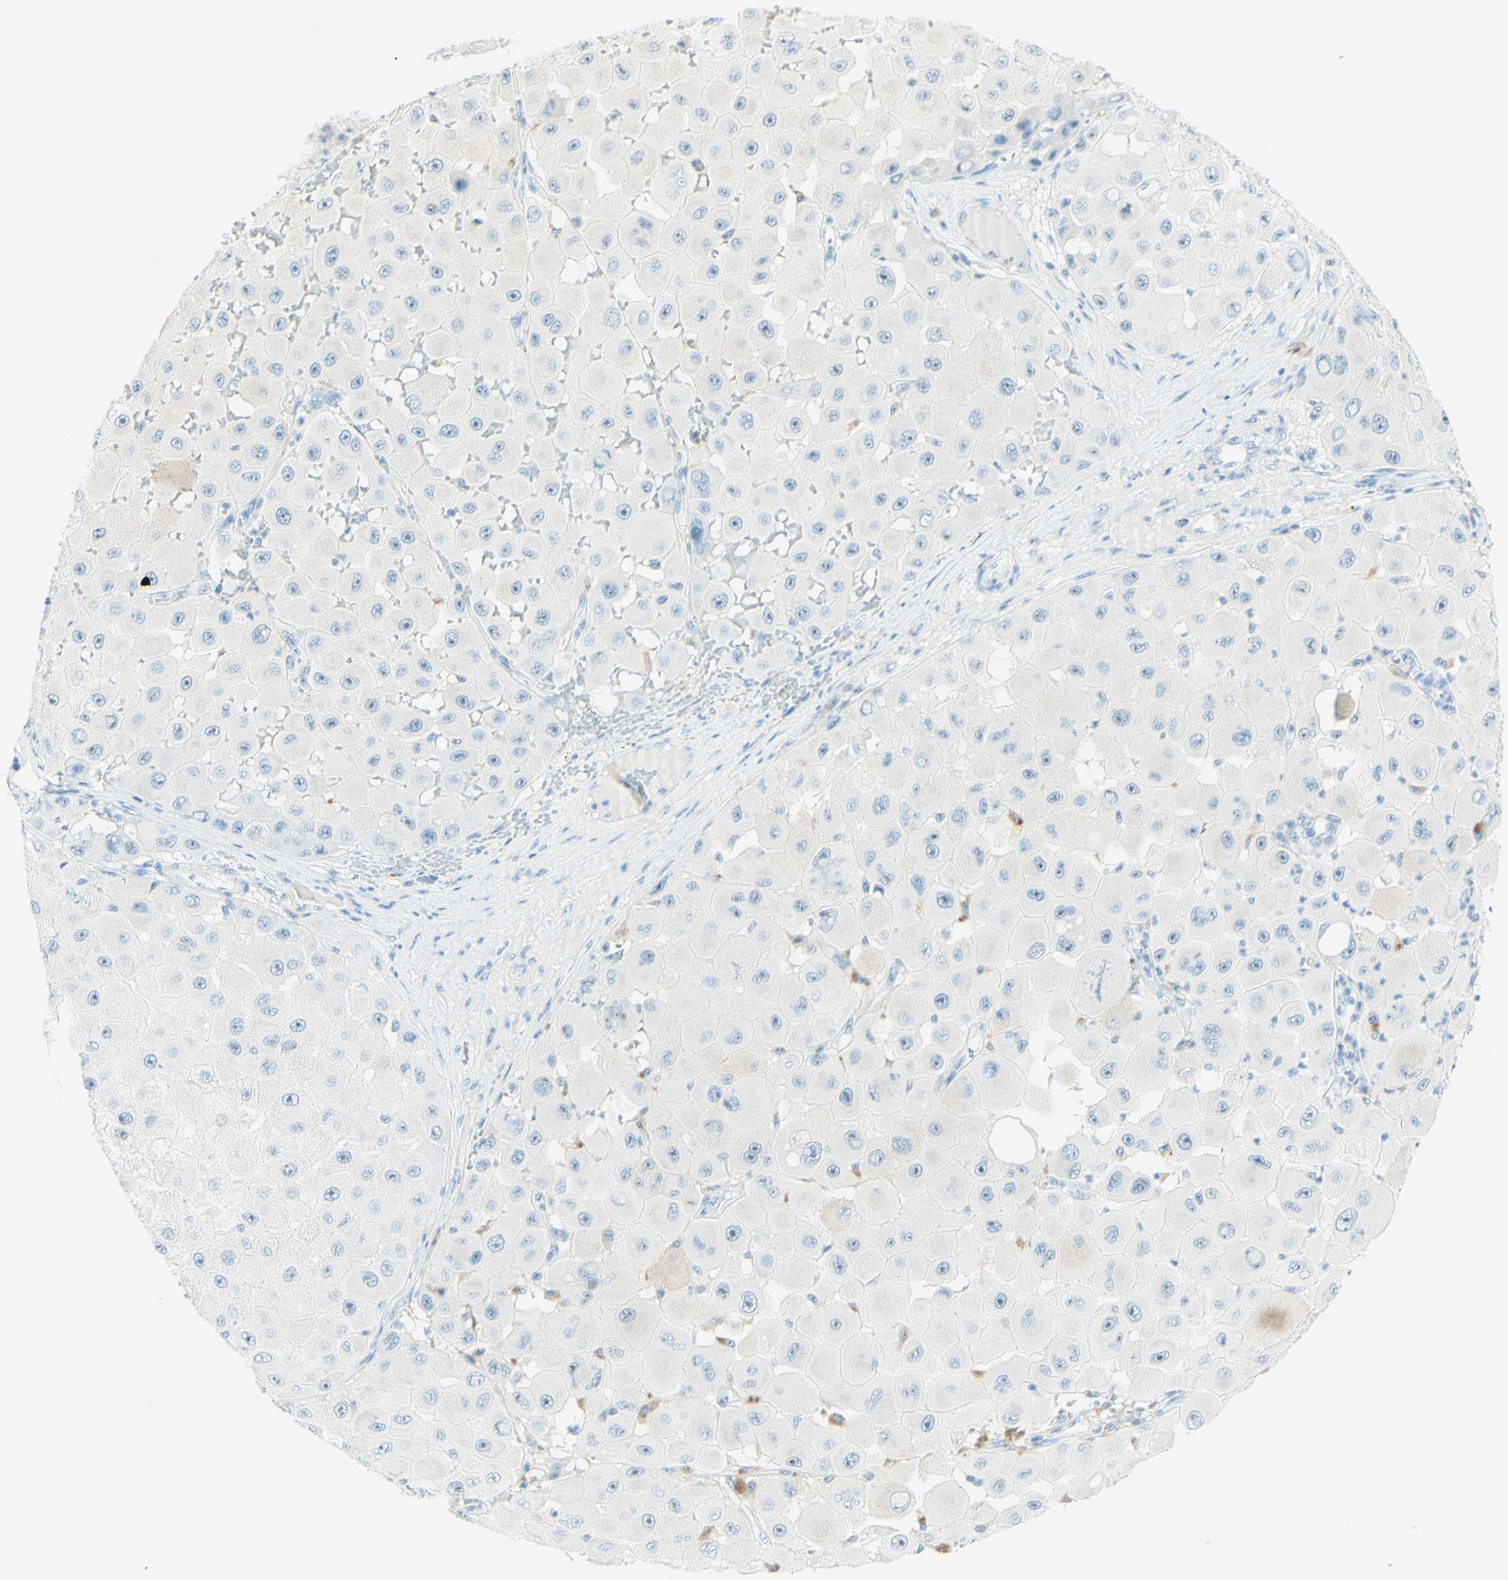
{"staining": {"intensity": "negative", "quantity": "none", "location": "none"}, "tissue": "melanoma", "cell_type": "Tumor cells", "image_type": "cancer", "snomed": [{"axis": "morphology", "description": "Malignant melanoma, NOS"}, {"axis": "topography", "description": "Skin"}], "caption": "A photomicrograph of melanoma stained for a protein exhibits no brown staining in tumor cells.", "gene": "FMR1NB", "patient": {"sex": "female", "age": 81}}